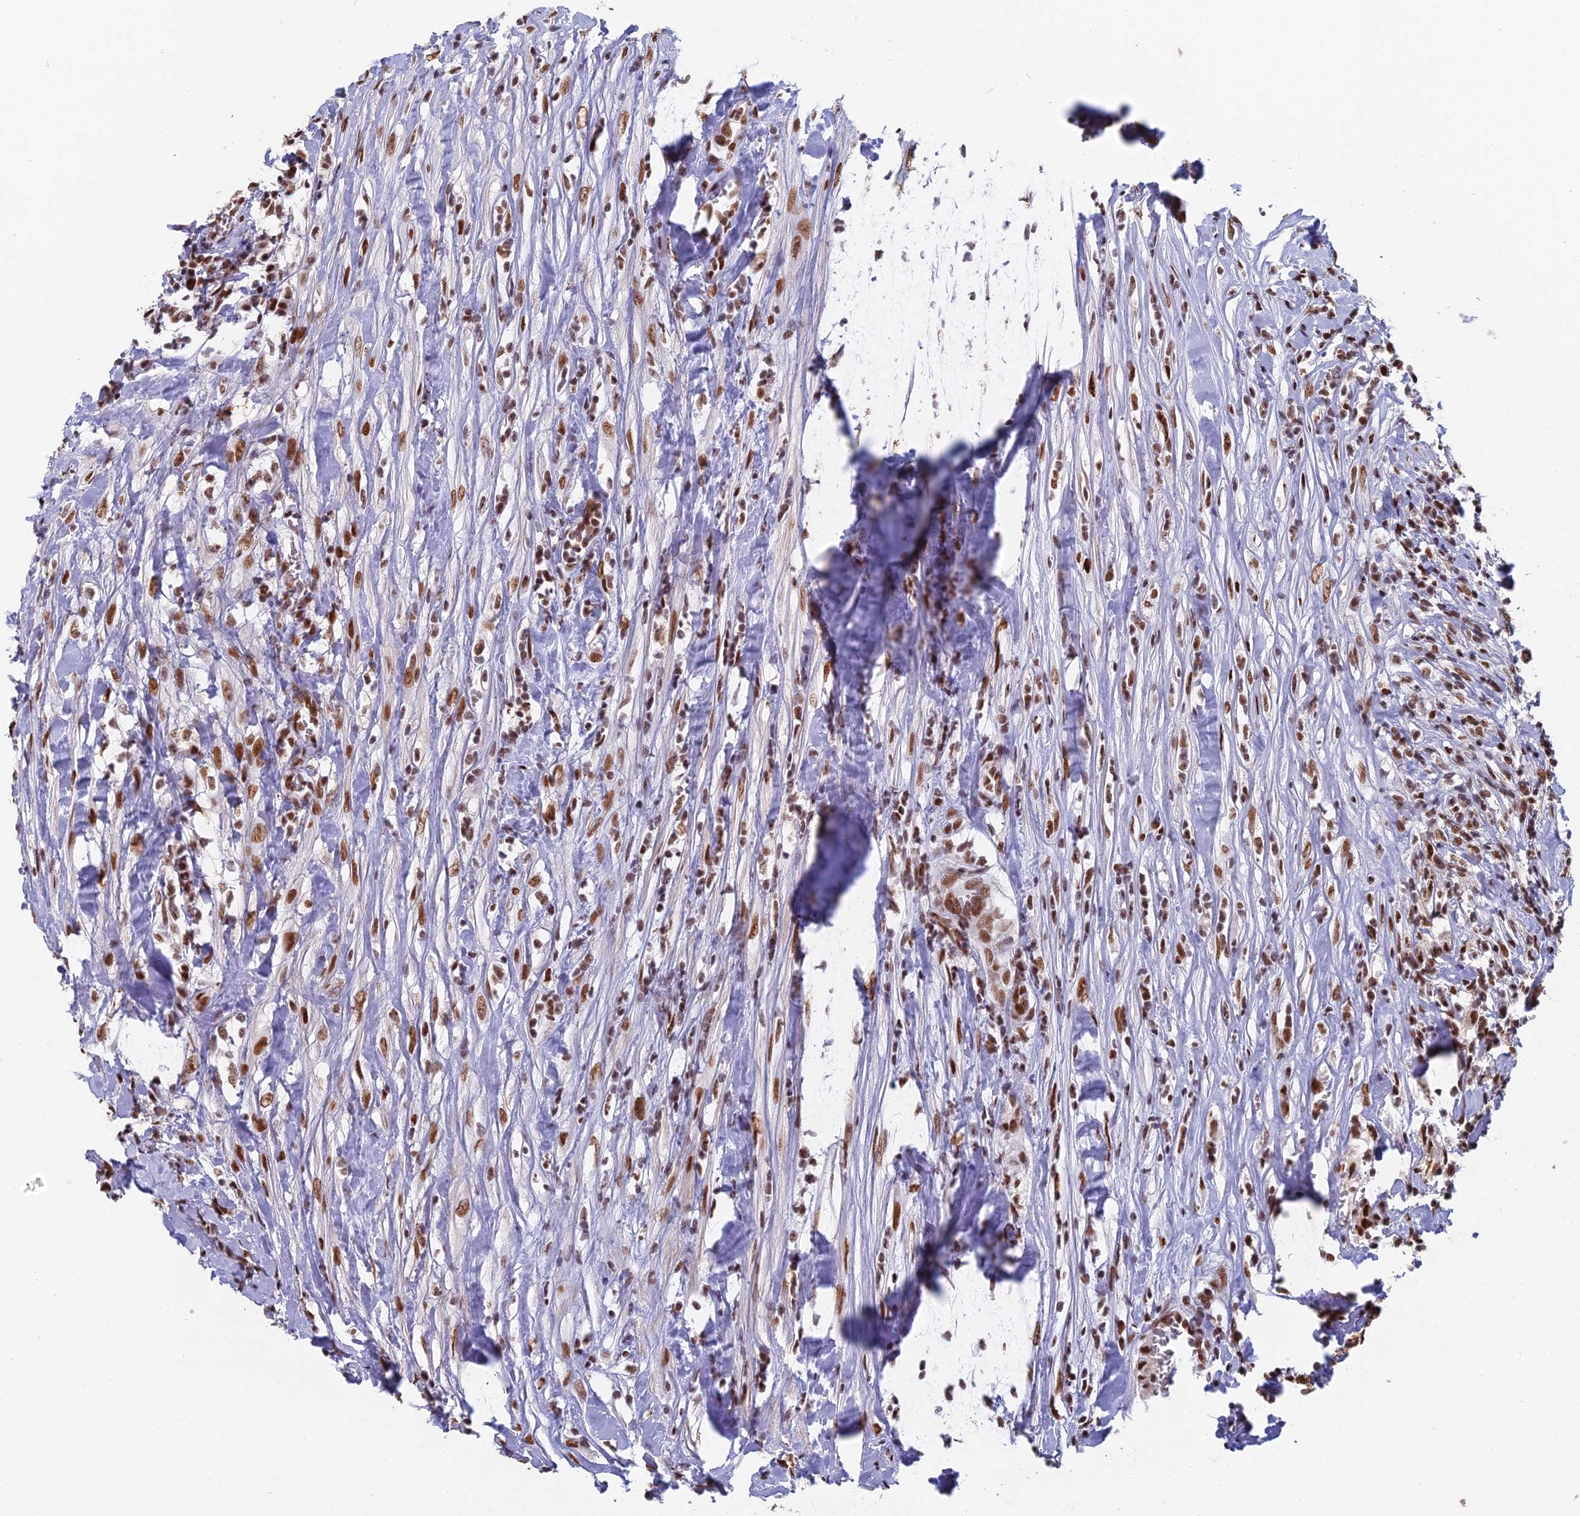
{"staining": {"intensity": "moderate", "quantity": ">75%", "location": "nuclear"}, "tissue": "testis cancer", "cell_type": "Tumor cells", "image_type": "cancer", "snomed": [{"axis": "morphology", "description": "Seminoma, NOS"}, {"axis": "morphology", "description": "Carcinoma, Embryonal, NOS"}, {"axis": "topography", "description": "Testis"}], "caption": "Moderate nuclear staining is identified in approximately >75% of tumor cells in testis cancer. The staining is performed using DAB (3,3'-diaminobenzidine) brown chromogen to label protein expression. The nuclei are counter-stained blue using hematoxylin.", "gene": "SF3B3", "patient": {"sex": "male", "age": 29}}